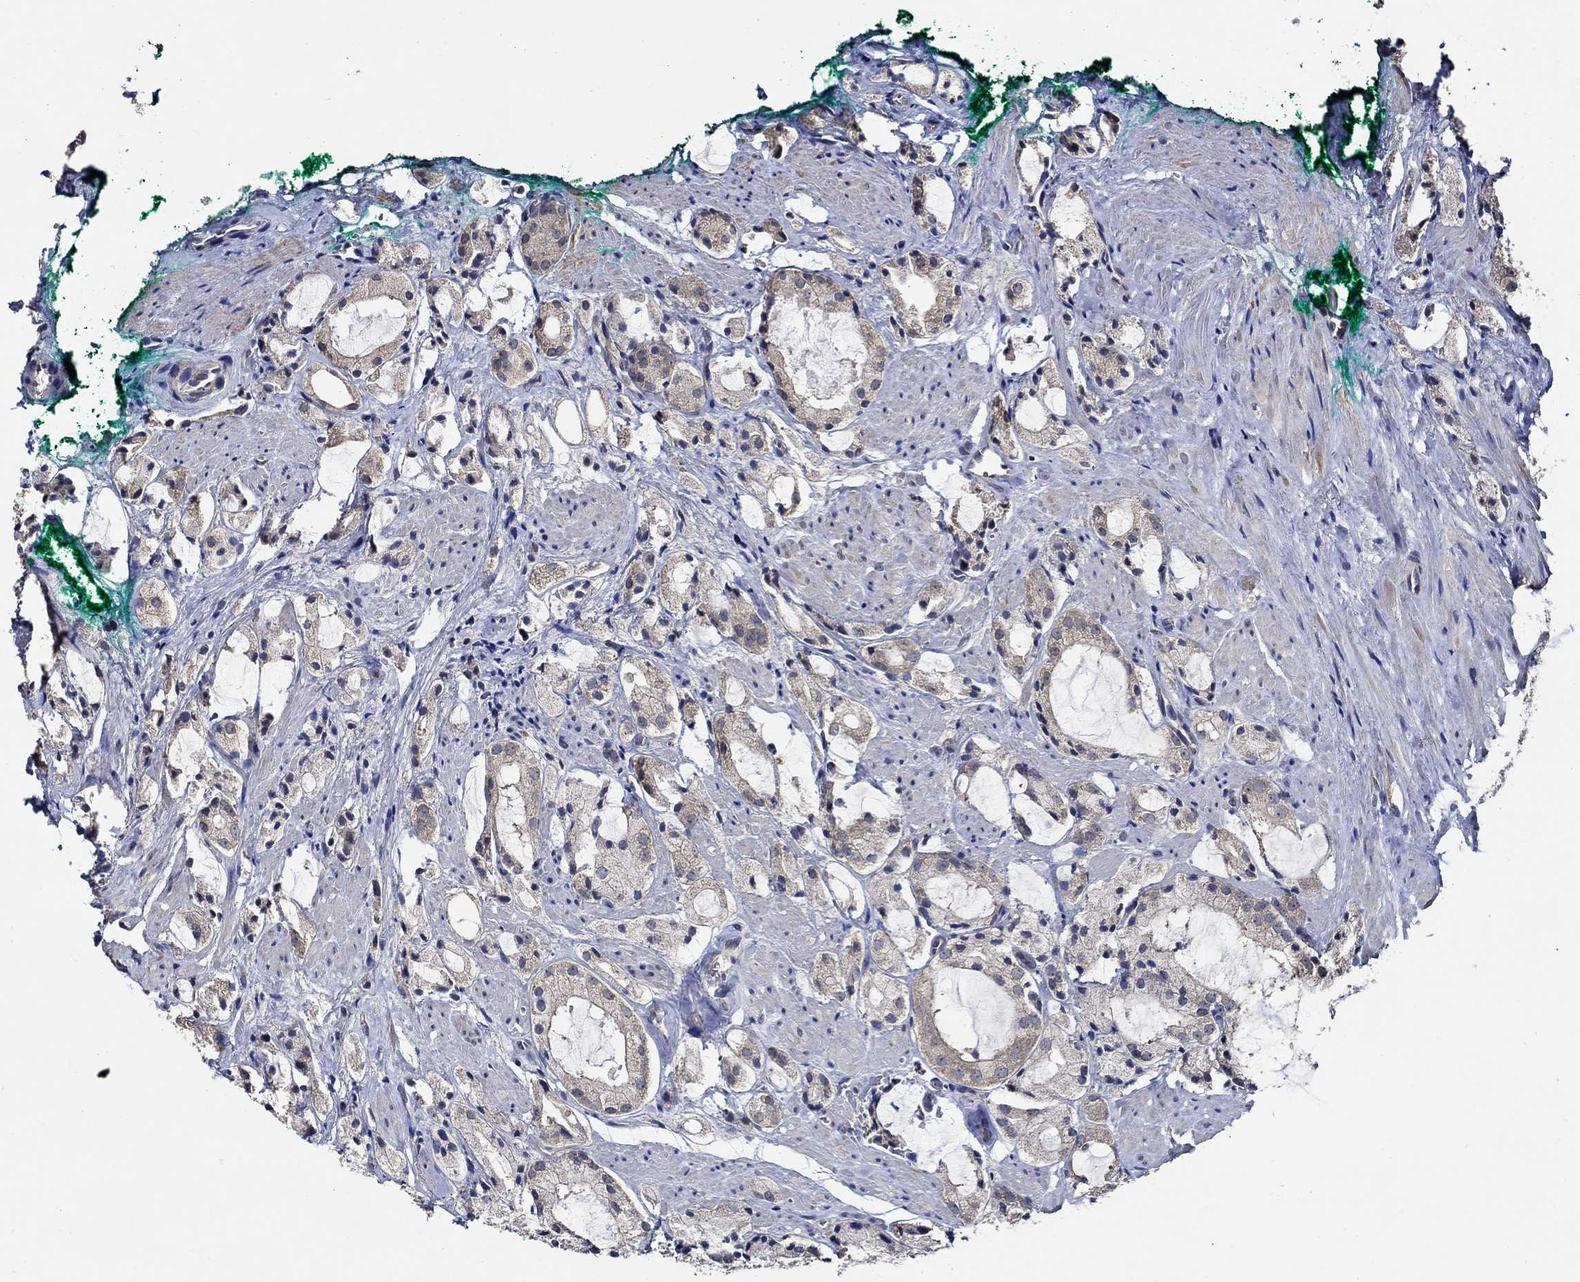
{"staining": {"intensity": "weak", "quantity": "25%-75%", "location": "cytoplasmic/membranous"}, "tissue": "prostate cancer", "cell_type": "Tumor cells", "image_type": "cancer", "snomed": [{"axis": "morphology", "description": "Adenocarcinoma, NOS"}, {"axis": "morphology", "description": "Adenocarcinoma, High grade"}, {"axis": "topography", "description": "Prostate"}], "caption": "Prostate cancer stained with DAB IHC reveals low levels of weak cytoplasmic/membranous expression in approximately 25%-75% of tumor cells.", "gene": "WDR53", "patient": {"sex": "male", "age": 64}}